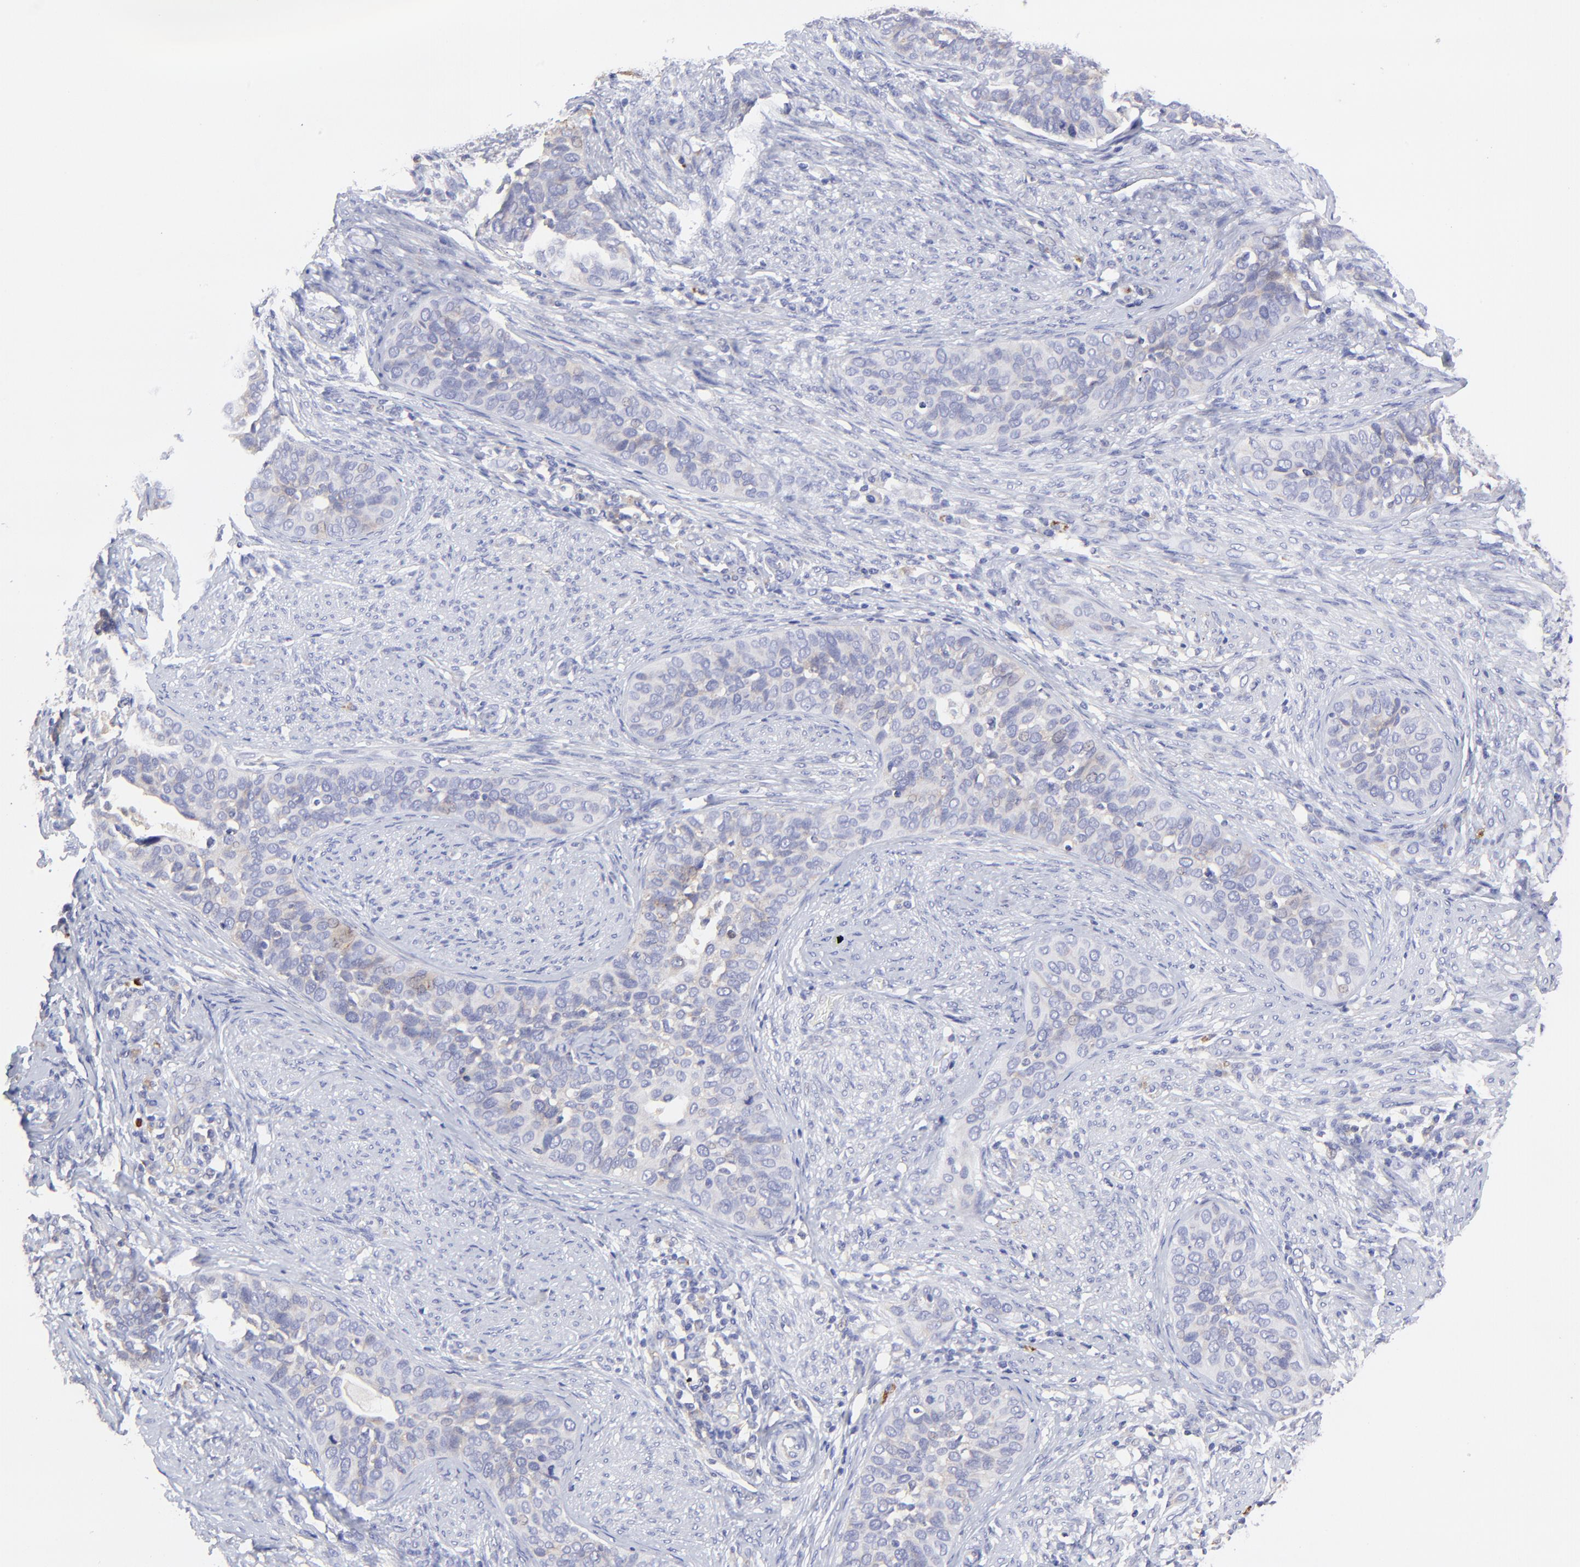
{"staining": {"intensity": "weak", "quantity": "<25%", "location": "cytoplasmic/membranous"}, "tissue": "cervical cancer", "cell_type": "Tumor cells", "image_type": "cancer", "snomed": [{"axis": "morphology", "description": "Squamous cell carcinoma, NOS"}, {"axis": "topography", "description": "Cervix"}], "caption": "A high-resolution histopathology image shows immunohistochemistry staining of cervical cancer, which demonstrates no significant staining in tumor cells.", "gene": "LHFPL1", "patient": {"sex": "female", "age": 31}}